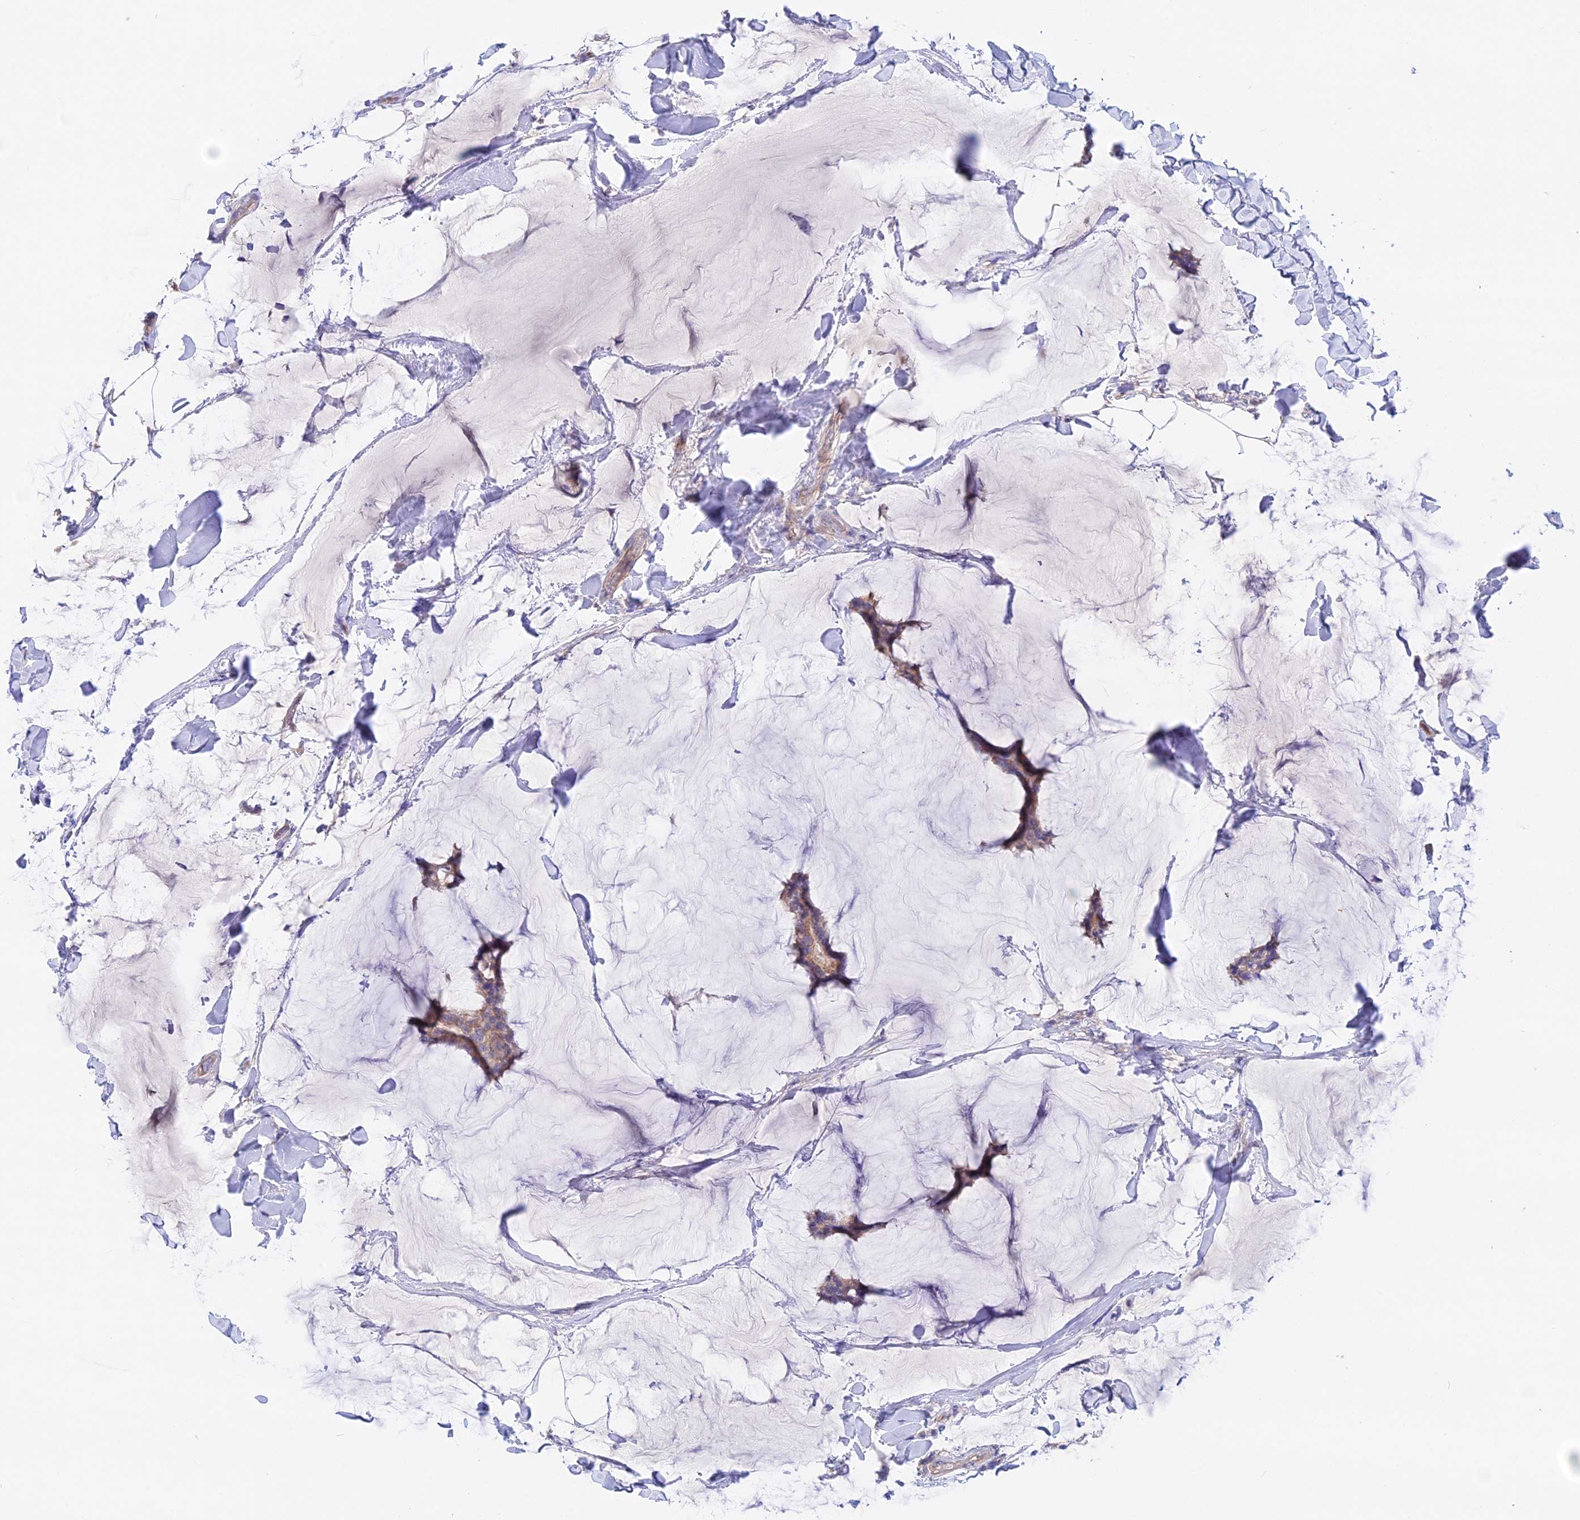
{"staining": {"intensity": "weak", "quantity": "25%-75%", "location": "cytoplasmic/membranous"}, "tissue": "breast cancer", "cell_type": "Tumor cells", "image_type": "cancer", "snomed": [{"axis": "morphology", "description": "Duct carcinoma"}, {"axis": "topography", "description": "Breast"}], "caption": "This is a micrograph of immunohistochemistry staining of invasive ductal carcinoma (breast), which shows weak expression in the cytoplasmic/membranous of tumor cells.", "gene": "HYCC1", "patient": {"sex": "female", "age": 93}}